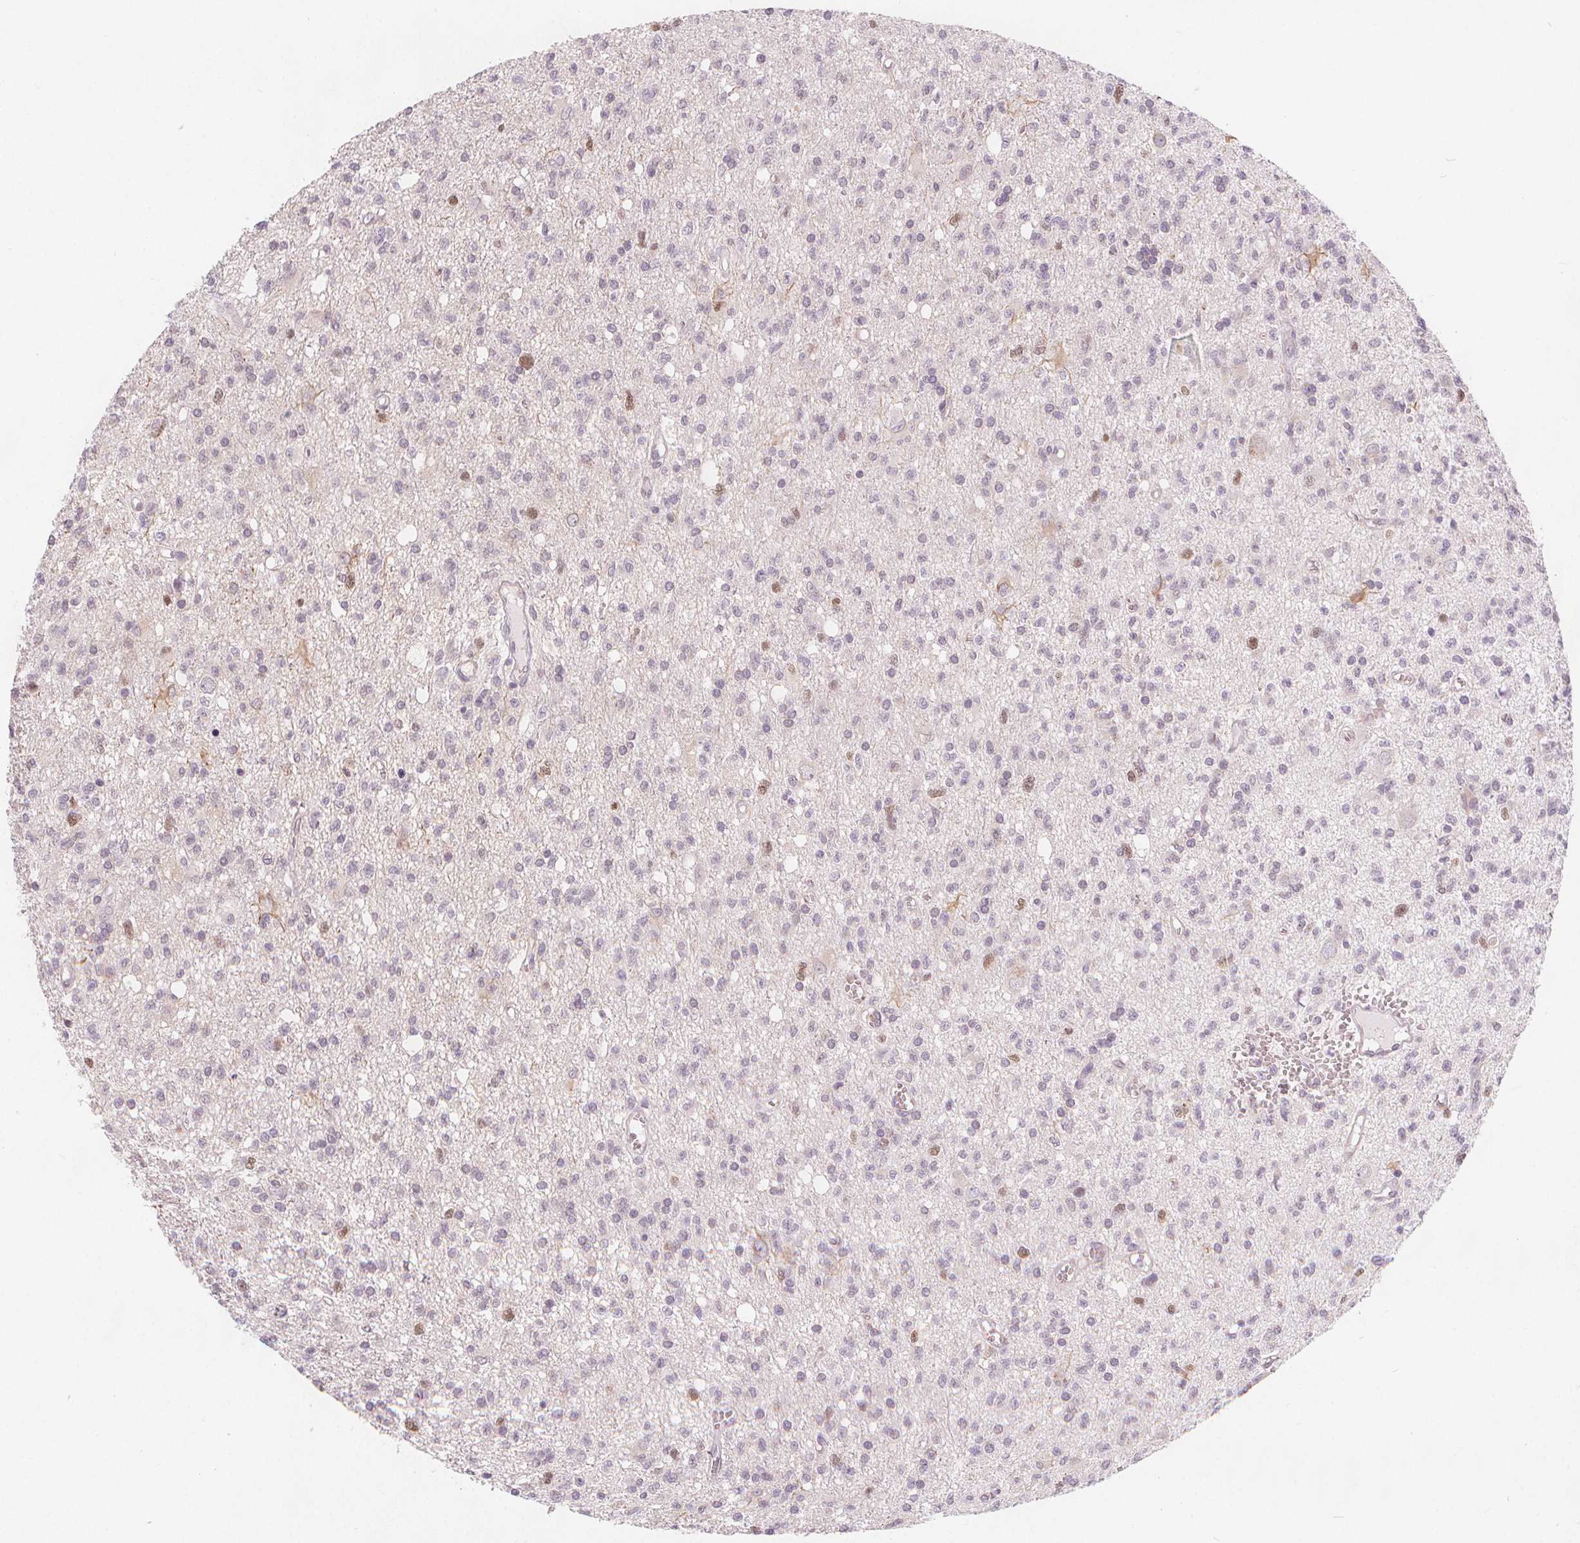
{"staining": {"intensity": "negative", "quantity": "none", "location": "none"}, "tissue": "glioma", "cell_type": "Tumor cells", "image_type": "cancer", "snomed": [{"axis": "morphology", "description": "Glioma, malignant, Low grade"}, {"axis": "topography", "description": "Brain"}], "caption": "High magnification brightfield microscopy of glioma stained with DAB (brown) and counterstained with hematoxylin (blue): tumor cells show no significant positivity.", "gene": "TIPIN", "patient": {"sex": "male", "age": 64}}